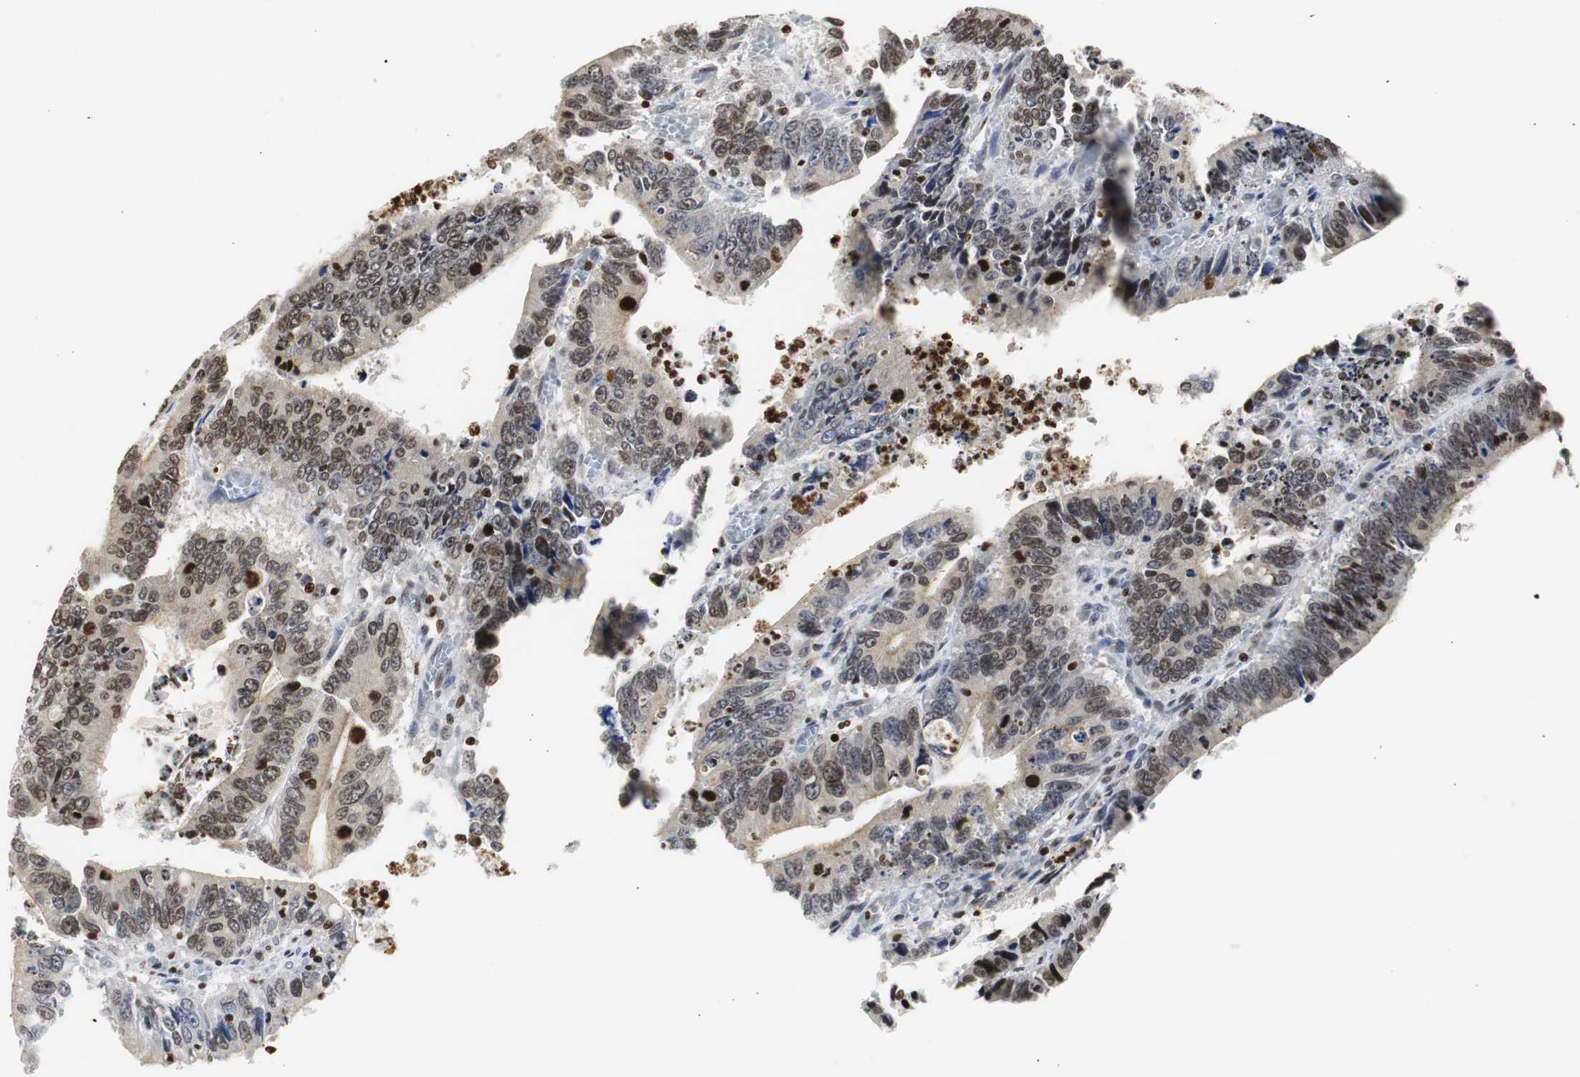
{"staining": {"intensity": "strong", "quantity": ">75%", "location": "nuclear"}, "tissue": "colorectal cancer", "cell_type": "Tumor cells", "image_type": "cancer", "snomed": [{"axis": "morphology", "description": "Adenocarcinoma, NOS"}, {"axis": "topography", "description": "Colon"}], "caption": "Protein staining of colorectal adenocarcinoma tissue reveals strong nuclear expression in about >75% of tumor cells.", "gene": "ZFC3H1", "patient": {"sex": "male", "age": 72}}